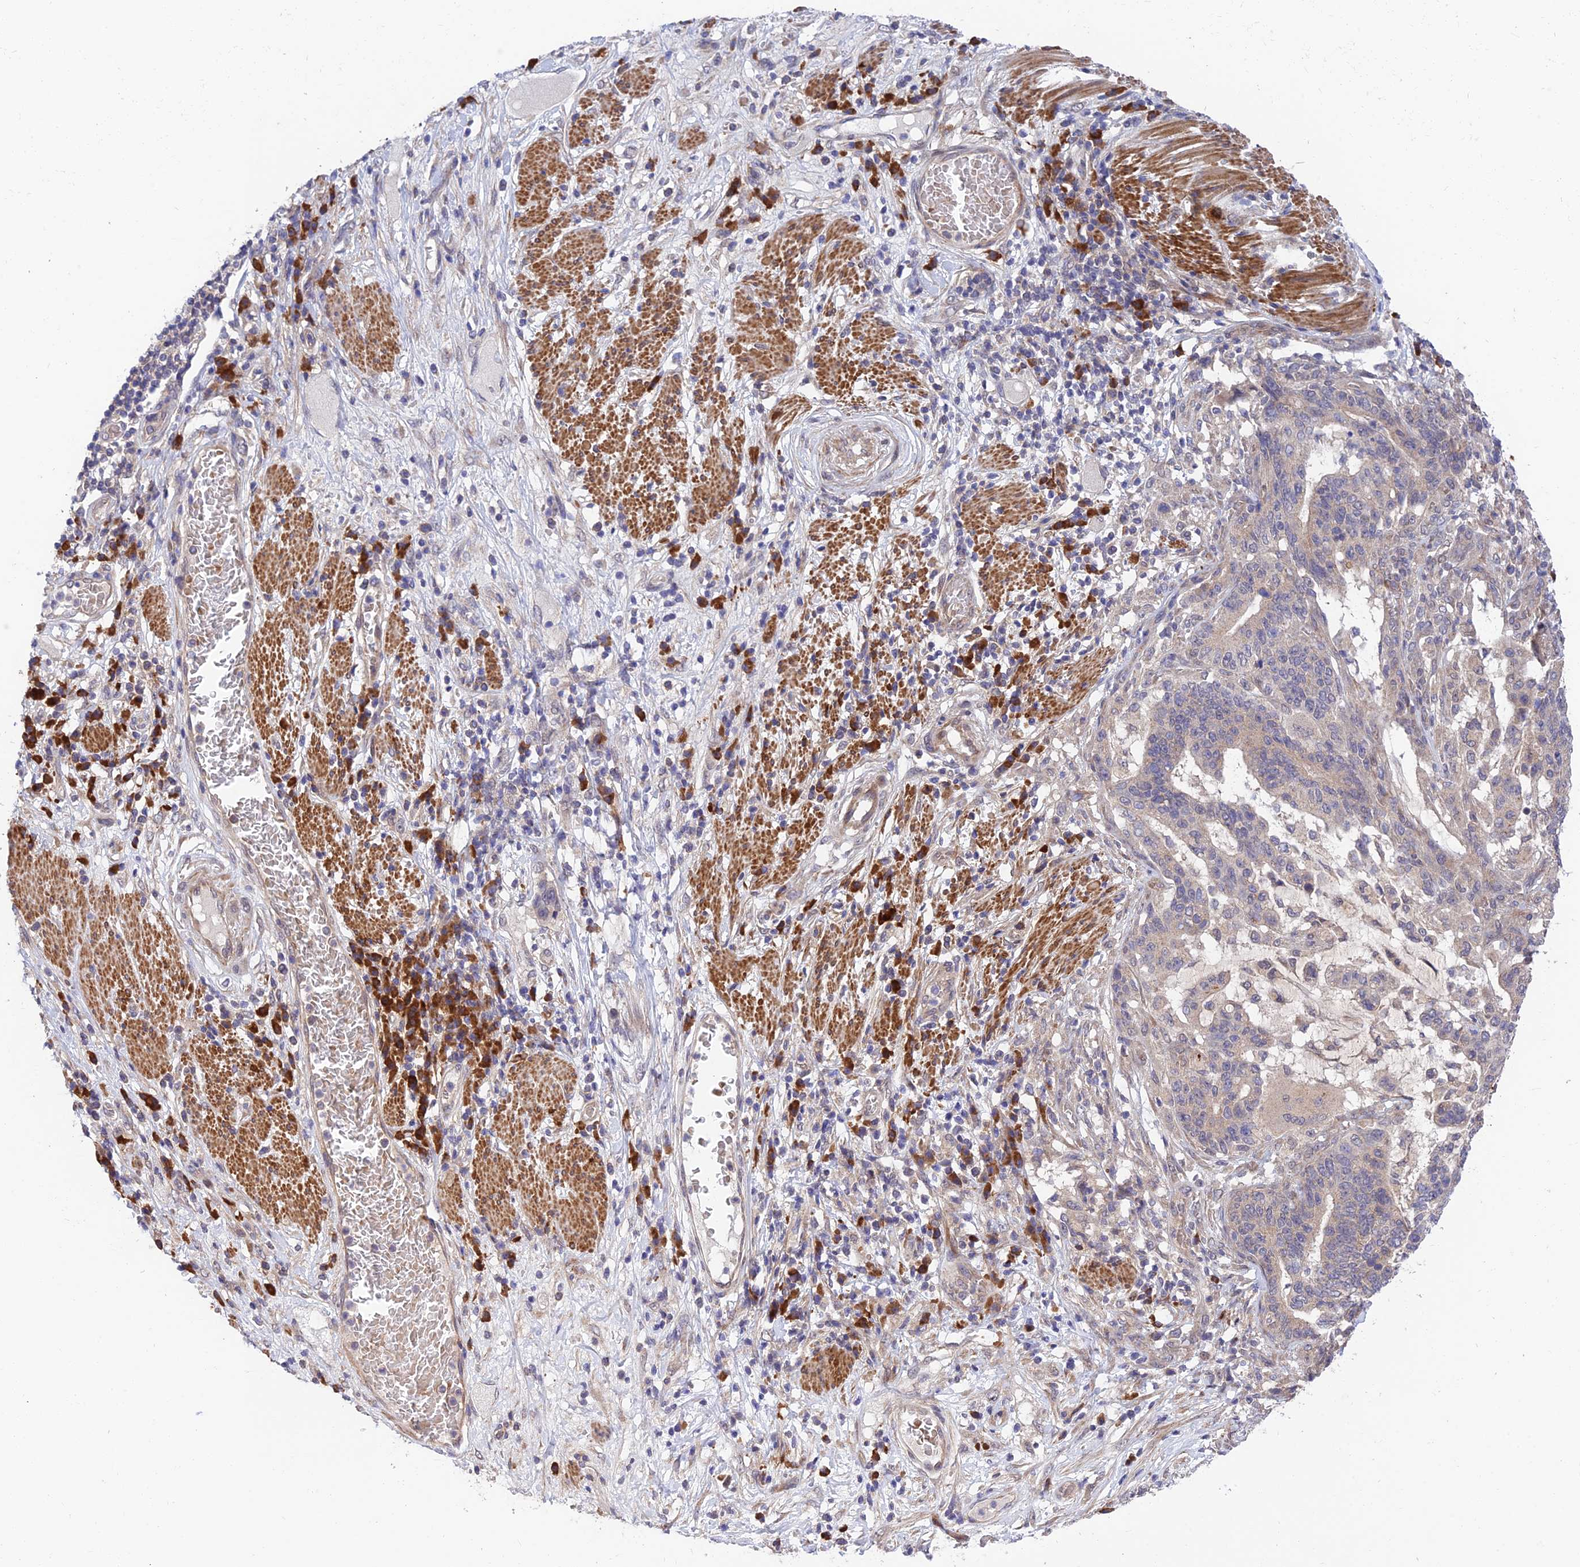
{"staining": {"intensity": "negative", "quantity": "none", "location": "none"}, "tissue": "stomach cancer", "cell_type": "Tumor cells", "image_type": "cancer", "snomed": [{"axis": "morphology", "description": "Normal tissue, NOS"}, {"axis": "morphology", "description": "Adenocarcinoma, NOS"}, {"axis": "topography", "description": "Stomach"}], "caption": "IHC photomicrograph of neoplastic tissue: stomach cancer (adenocarcinoma) stained with DAB demonstrates no significant protein staining in tumor cells. (DAB (3,3'-diaminobenzidine) IHC visualized using brightfield microscopy, high magnification).", "gene": "UROS", "patient": {"sex": "female", "age": 64}}